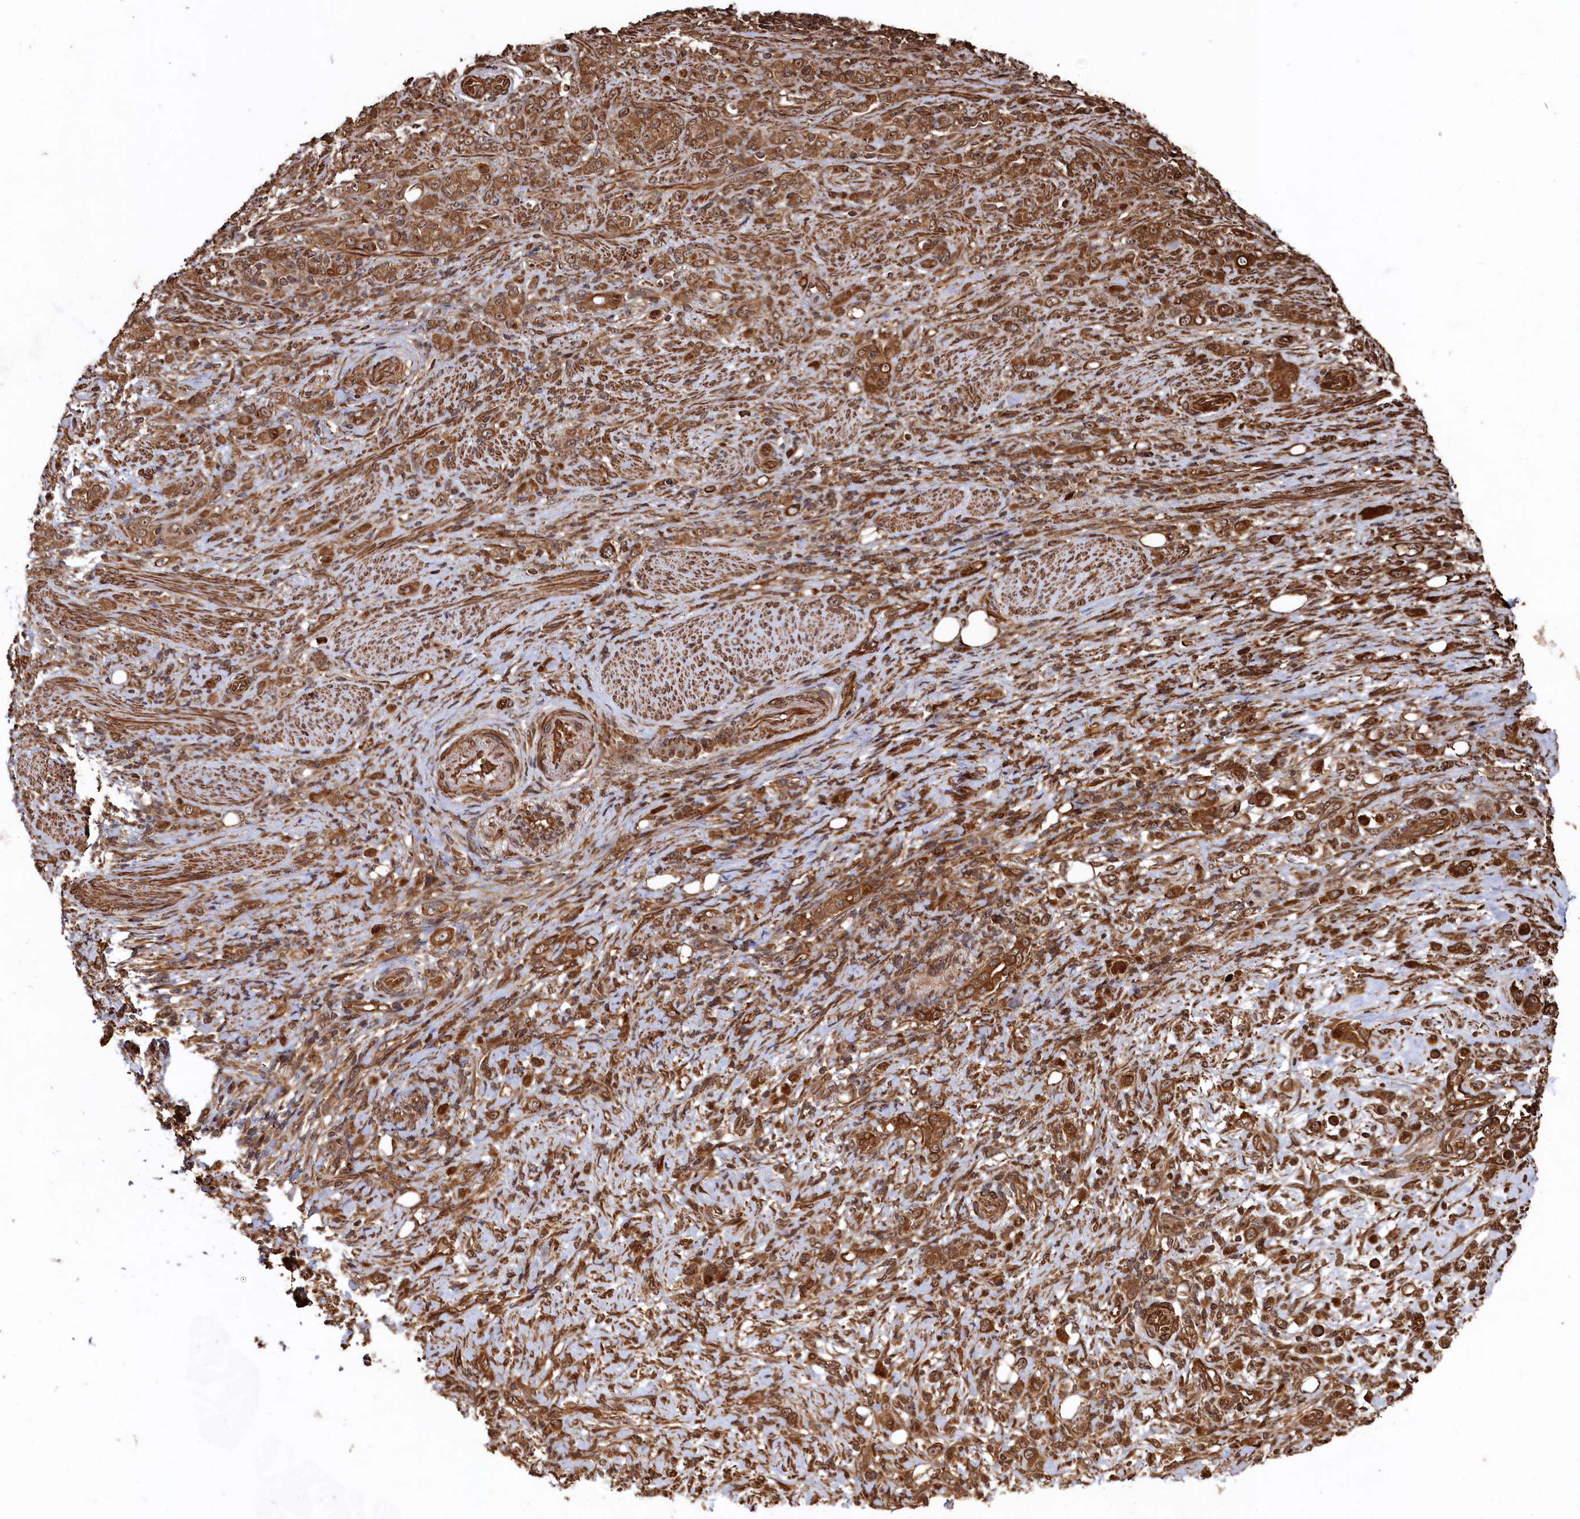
{"staining": {"intensity": "strong", "quantity": ">75%", "location": "cytoplasmic/membranous"}, "tissue": "stomach cancer", "cell_type": "Tumor cells", "image_type": "cancer", "snomed": [{"axis": "morphology", "description": "Adenocarcinoma, NOS"}, {"axis": "topography", "description": "Stomach"}], "caption": "Strong cytoplasmic/membranous expression for a protein is present in approximately >75% of tumor cells of stomach cancer (adenocarcinoma) using immunohistochemistry.", "gene": "PIGN", "patient": {"sex": "female", "age": 79}}